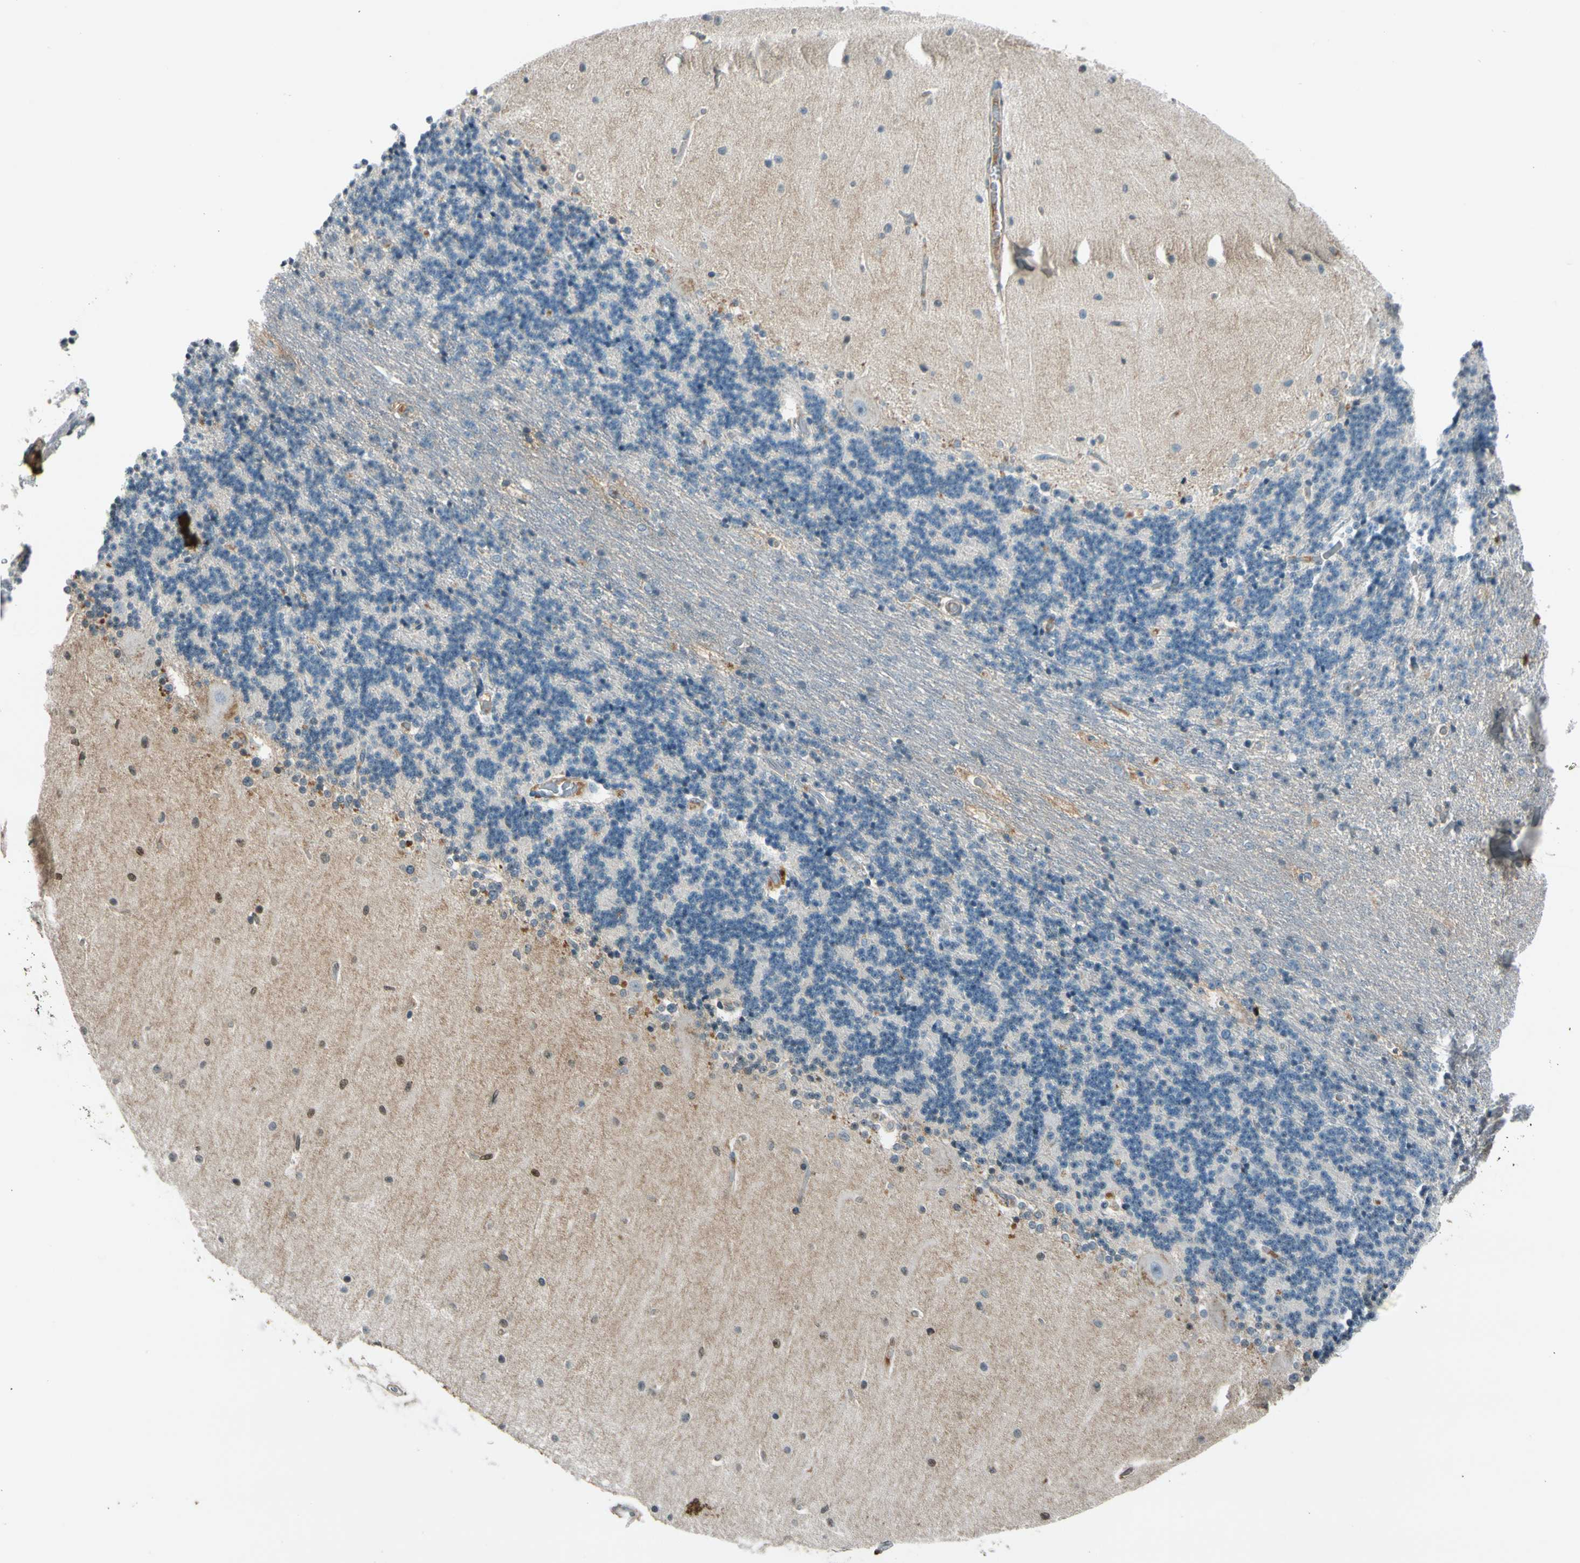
{"staining": {"intensity": "negative", "quantity": "none", "location": "none"}, "tissue": "cerebellum", "cell_type": "Cells in granular layer", "image_type": "normal", "snomed": [{"axis": "morphology", "description": "Normal tissue, NOS"}, {"axis": "topography", "description": "Cerebellum"}], "caption": "DAB (3,3'-diaminobenzidine) immunohistochemical staining of unremarkable human cerebellum demonstrates no significant staining in cells in granular layer.", "gene": "PDPN", "patient": {"sex": "female", "age": 54}}